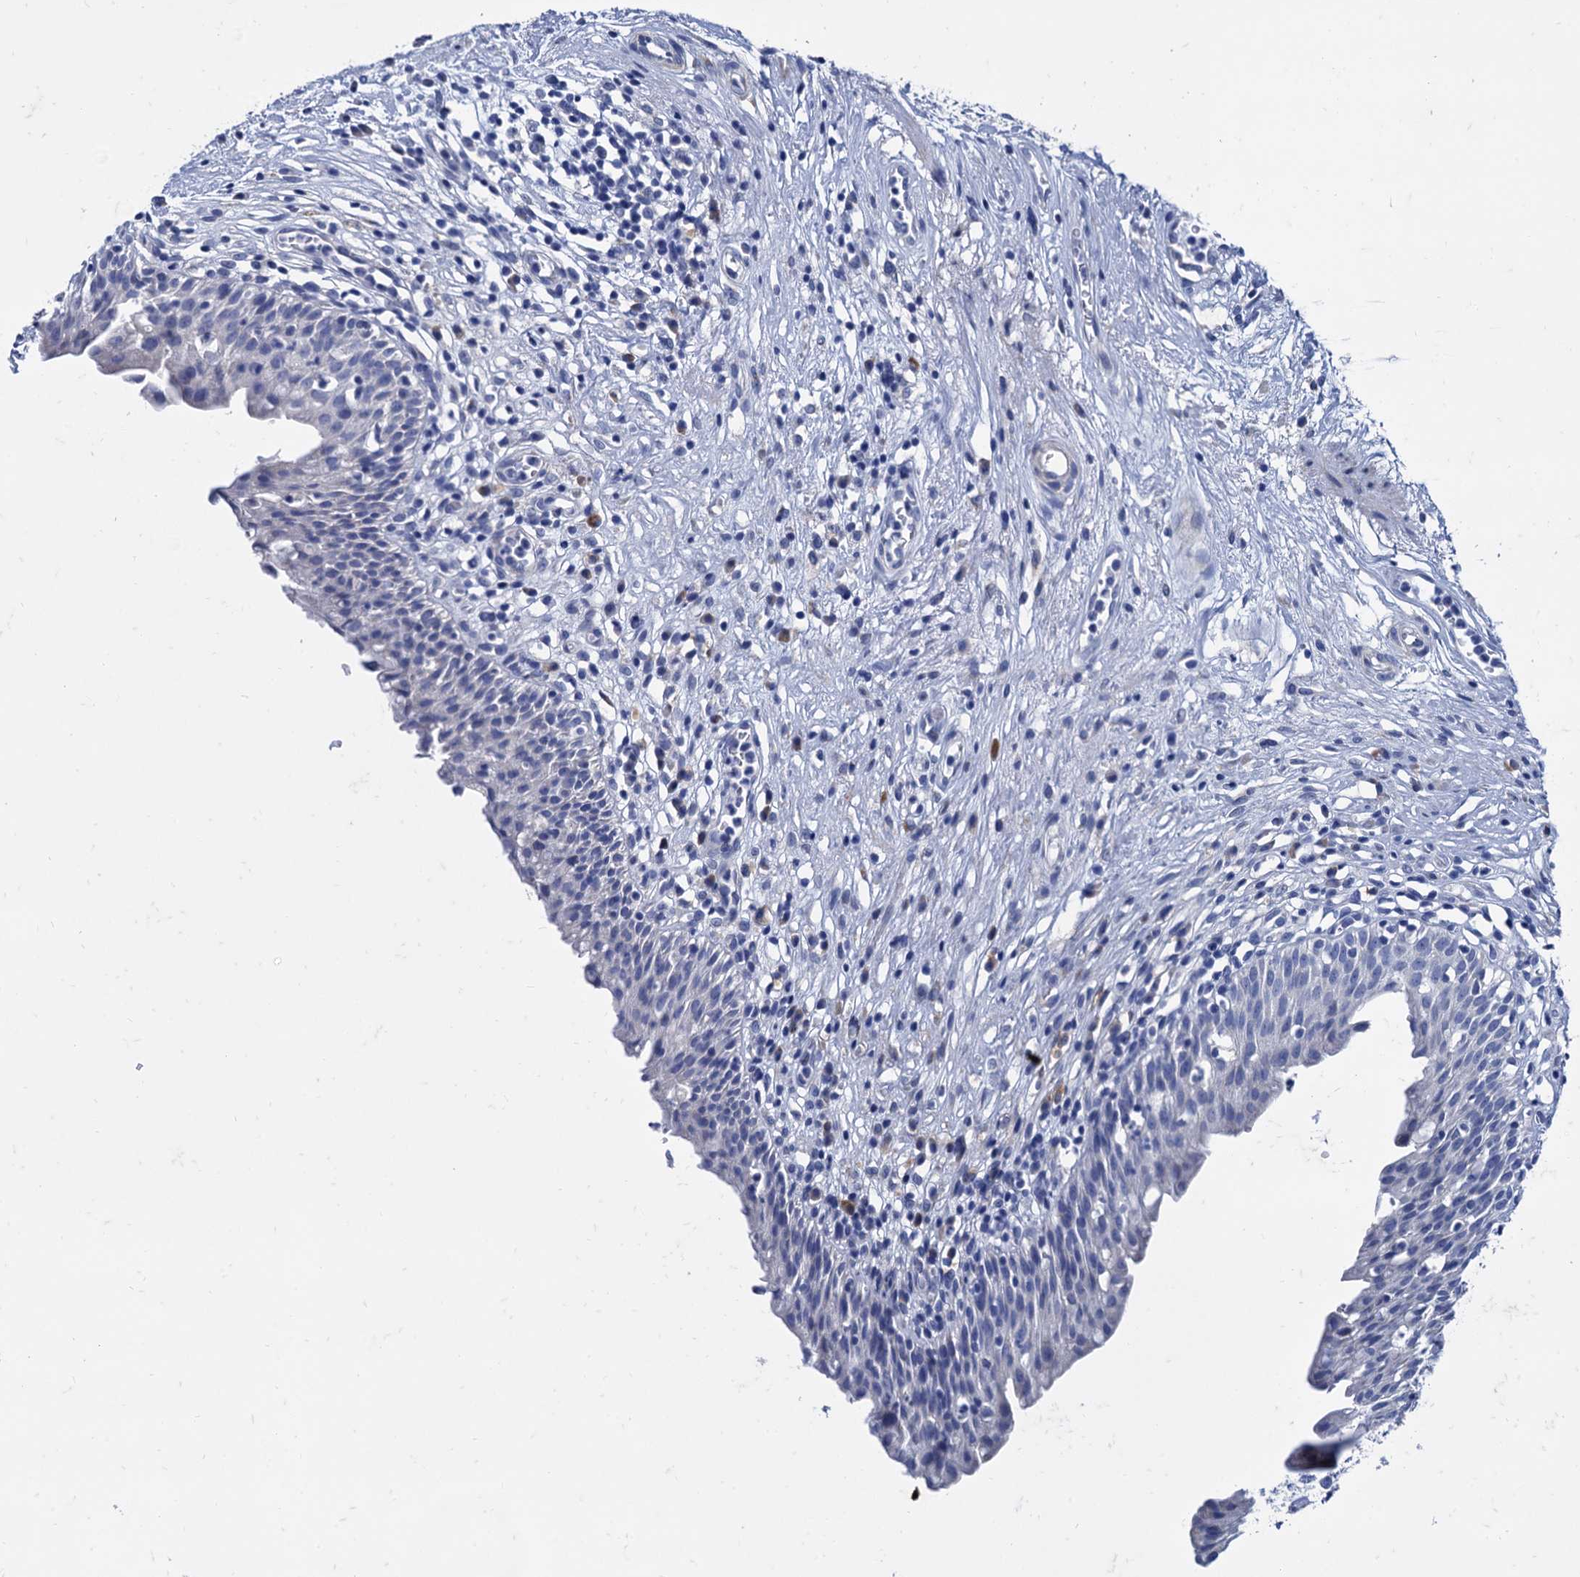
{"staining": {"intensity": "negative", "quantity": "none", "location": "none"}, "tissue": "urinary bladder", "cell_type": "Urothelial cells", "image_type": "normal", "snomed": [{"axis": "morphology", "description": "Normal tissue, NOS"}, {"axis": "morphology", "description": "Inflammation, NOS"}, {"axis": "topography", "description": "Urinary bladder"}], "caption": "Immunohistochemistry (IHC) photomicrograph of benign urinary bladder stained for a protein (brown), which shows no expression in urothelial cells.", "gene": "FOXR2", "patient": {"sex": "male", "age": 63}}